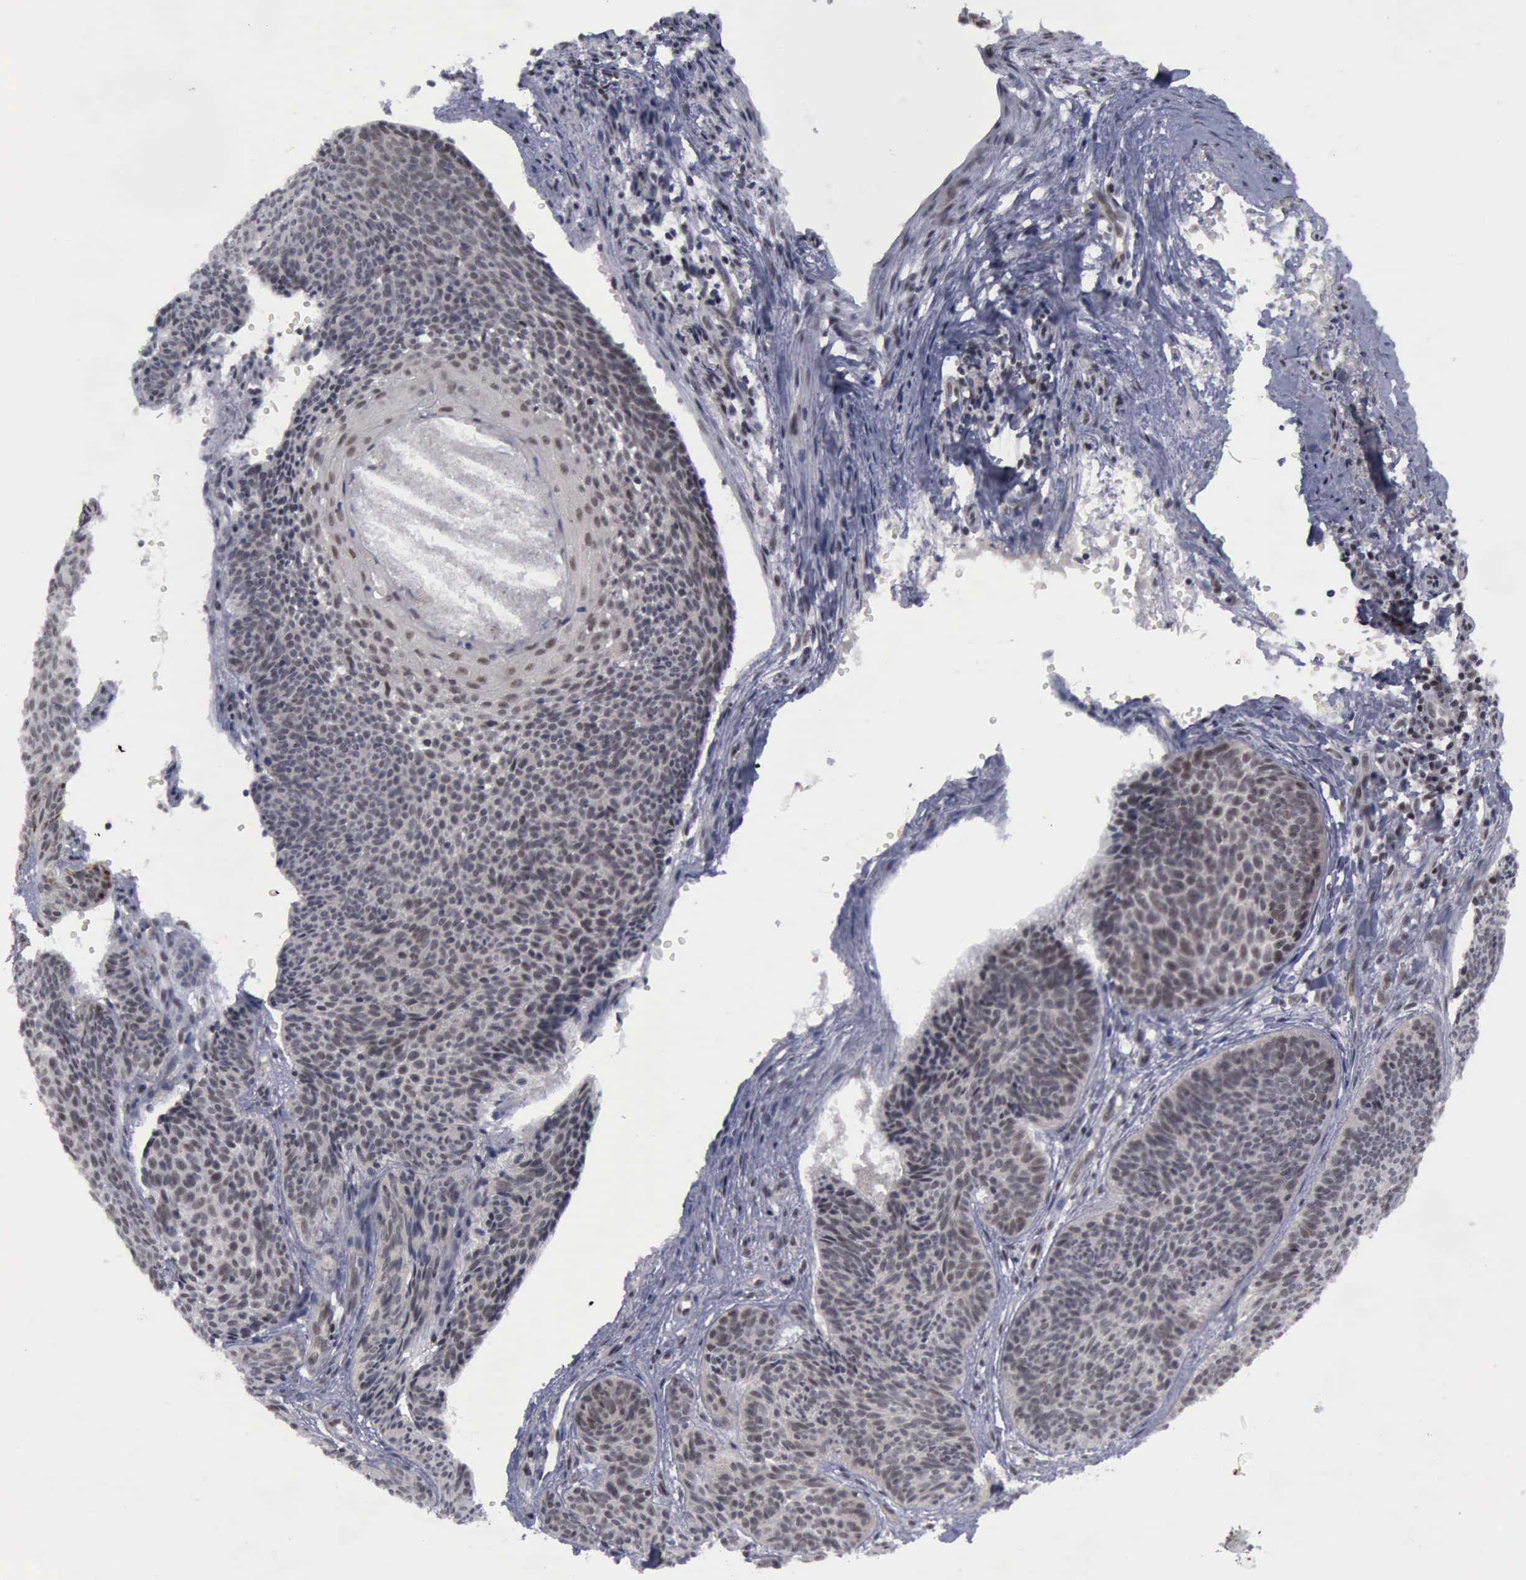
{"staining": {"intensity": "moderate", "quantity": ">75%", "location": "cytoplasmic/membranous,nuclear"}, "tissue": "skin cancer", "cell_type": "Tumor cells", "image_type": "cancer", "snomed": [{"axis": "morphology", "description": "Basal cell carcinoma"}, {"axis": "topography", "description": "Skin"}], "caption": "IHC photomicrograph of human skin cancer (basal cell carcinoma) stained for a protein (brown), which shows medium levels of moderate cytoplasmic/membranous and nuclear positivity in approximately >75% of tumor cells.", "gene": "ATM", "patient": {"sex": "male", "age": 84}}